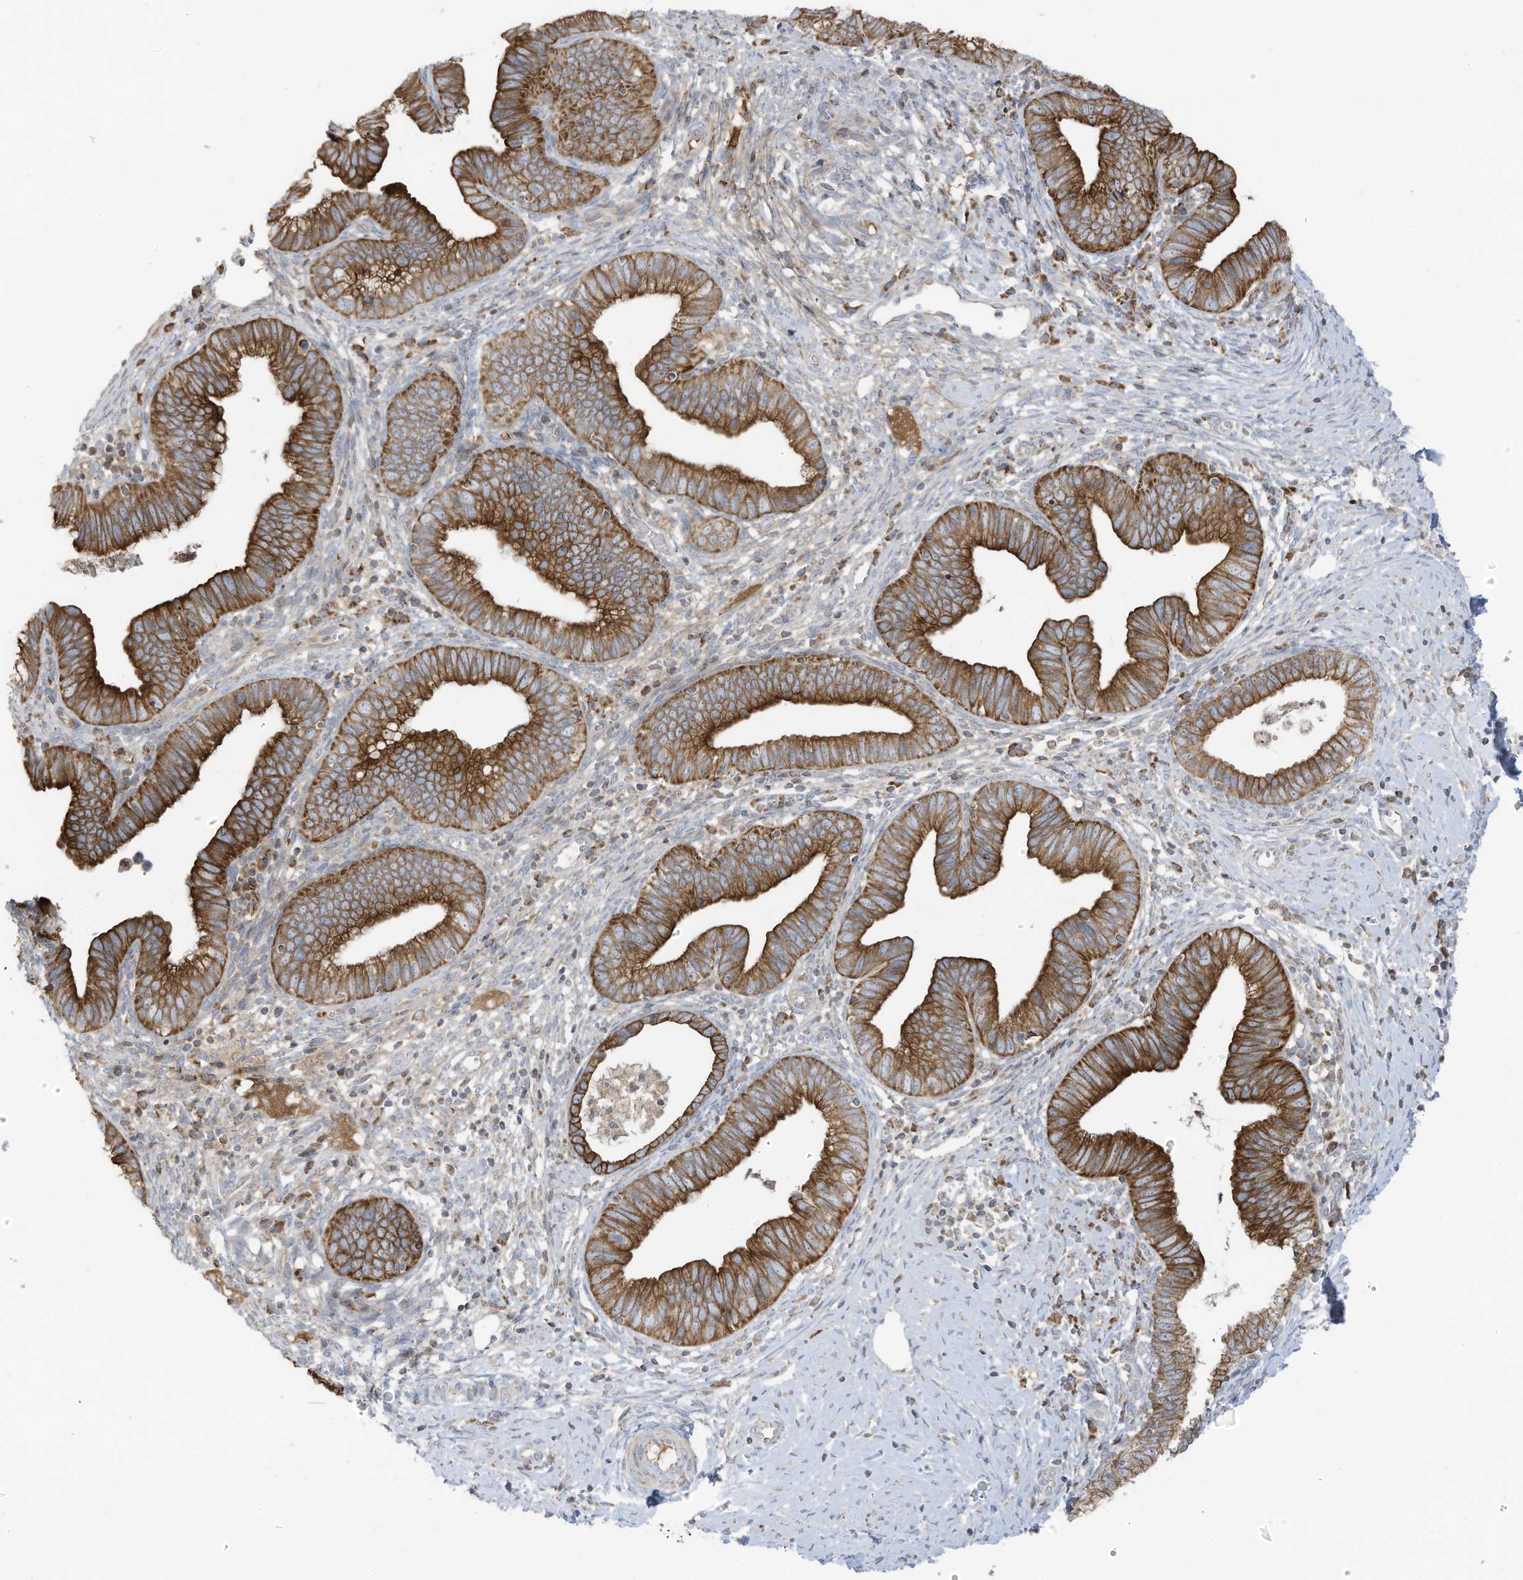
{"staining": {"intensity": "strong", "quantity": ">75%", "location": "cytoplasmic/membranous"}, "tissue": "cervical cancer", "cell_type": "Tumor cells", "image_type": "cancer", "snomed": [{"axis": "morphology", "description": "Adenocarcinoma, NOS"}, {"axis": "topography", "description": "Cervix"}], "caption": "An immunohistochemistry (IHC) micrograph of neoplastic tissue is shown. Protein staining in brown labels strong cytoplasmic/membranous positivity in cervical cancer (adenocarcinoma) within tumor cells.", "gene": "CGAS", "patient": {"sex": "female", "age": 36}}